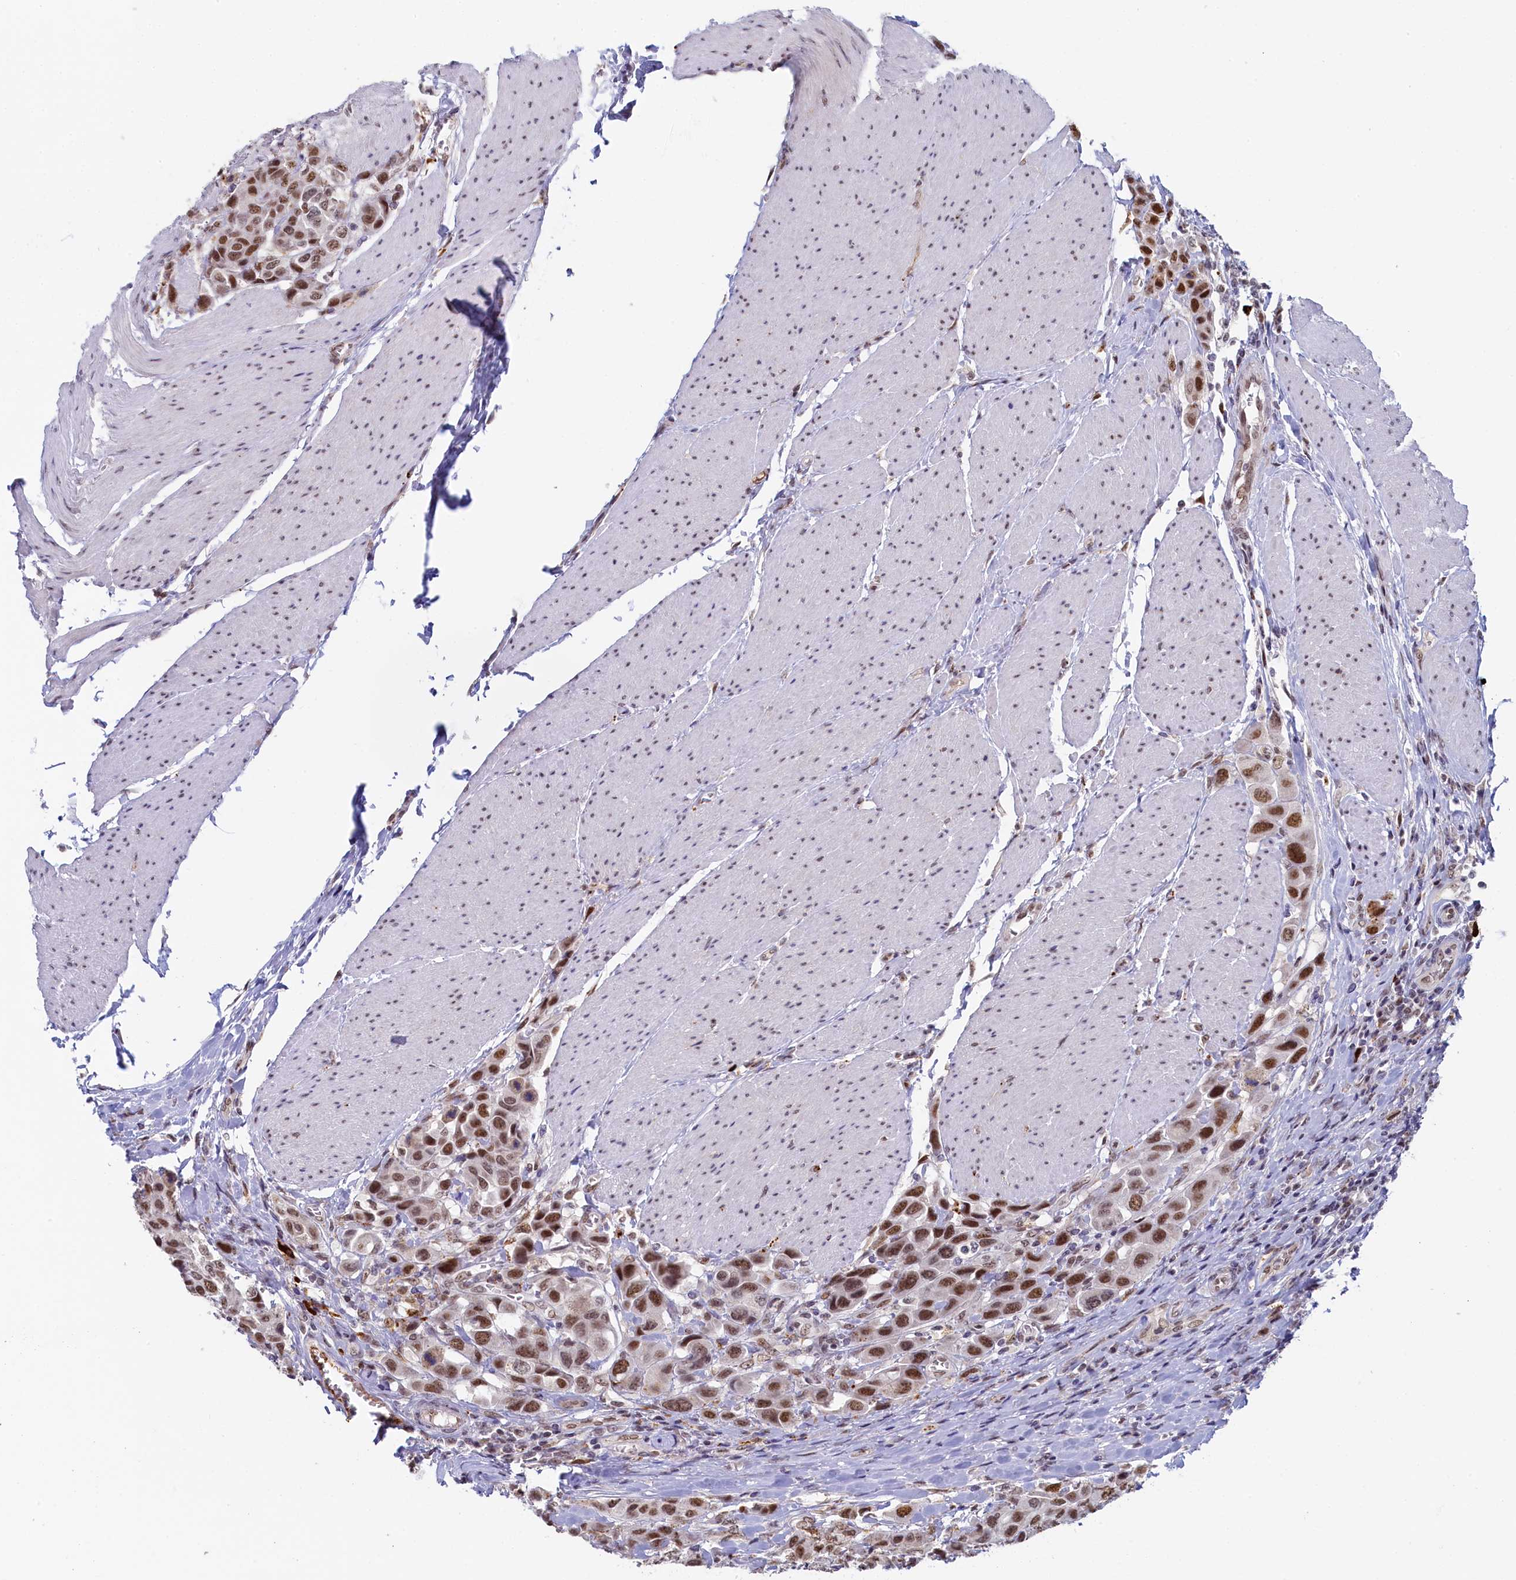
{"staining": {"intensity": "moderate", "quantity": ">75%", "location": "nuclear"}, "tissue": "urothelial cancer", "cell_type": "Tumor cells", "image_type": "cancer", "snomed": [{"axis": "morphology", "description": "Urothelial carcinoma, High grade"}, {"axis": "topography", "description": "Urinary bladder"}], "caption": "A micrograph of urothelial cancer stained for a protein shows moderate nuclear brown staining in tumor cells.", "gene": "INTS14", "patient": {"sex": "male", "age": 50}}